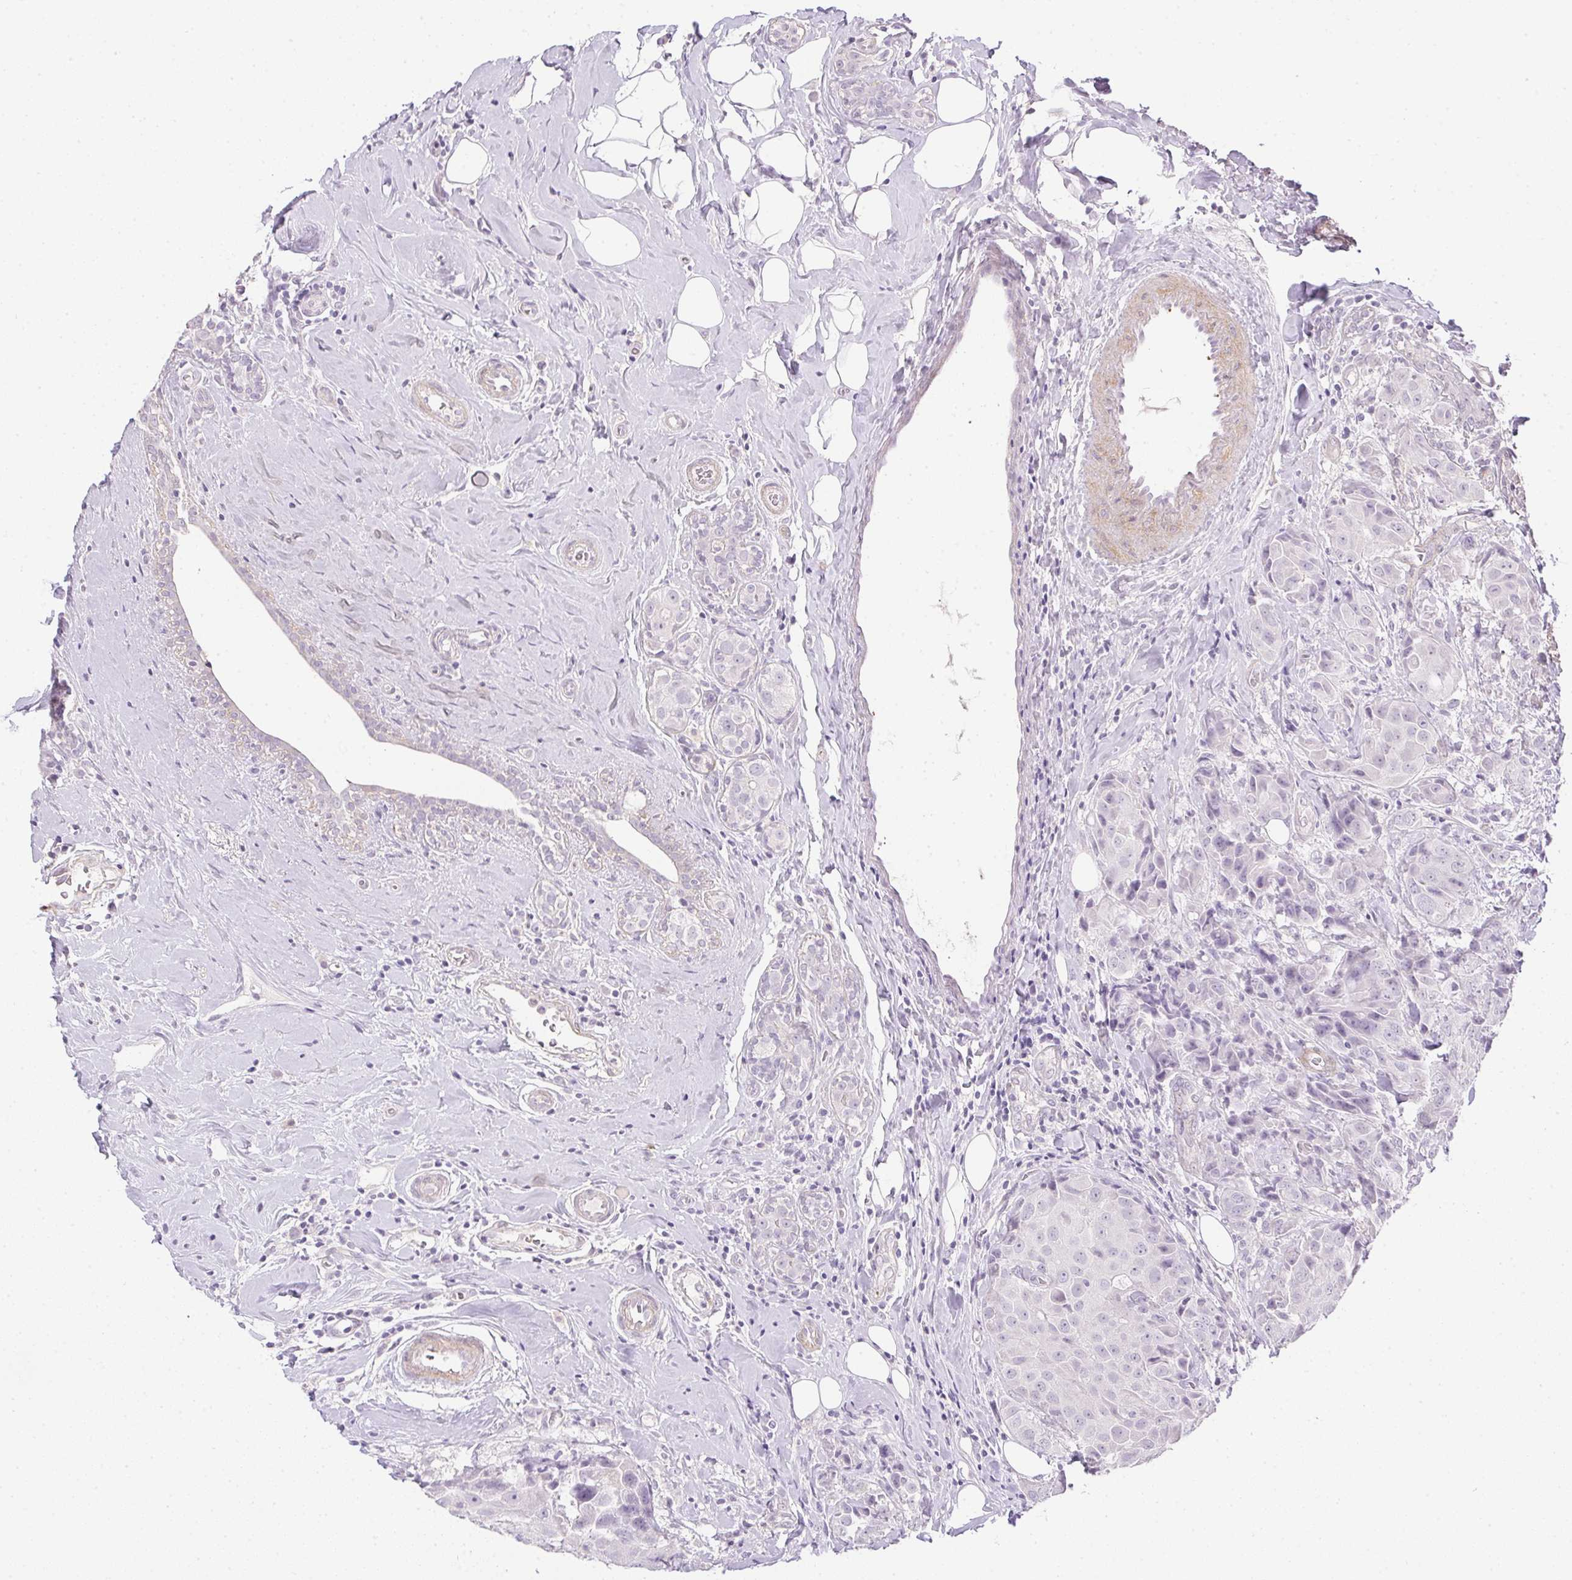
{"staining": {"intensity": "negative", "quantity": "none", "location": "none"}, "tissue": "breast cancer", "cell_type": "Tumor cells", "image_type": "cancer", "snomed": [{"axis": "morphology", "description": "Normal tissue, NOS"}, {"axis": "morphology", "description": "Duct carcinoma"}, {"axis": "topography", "description": "Breast"}], "caption": "This is an immunohistochemistry (IHC) histopathology image of human breast intraductal carcinoma. There is no staining in tumor cells.", "gene": "PRL", "patient": {"sex": "female", "age": 43}}